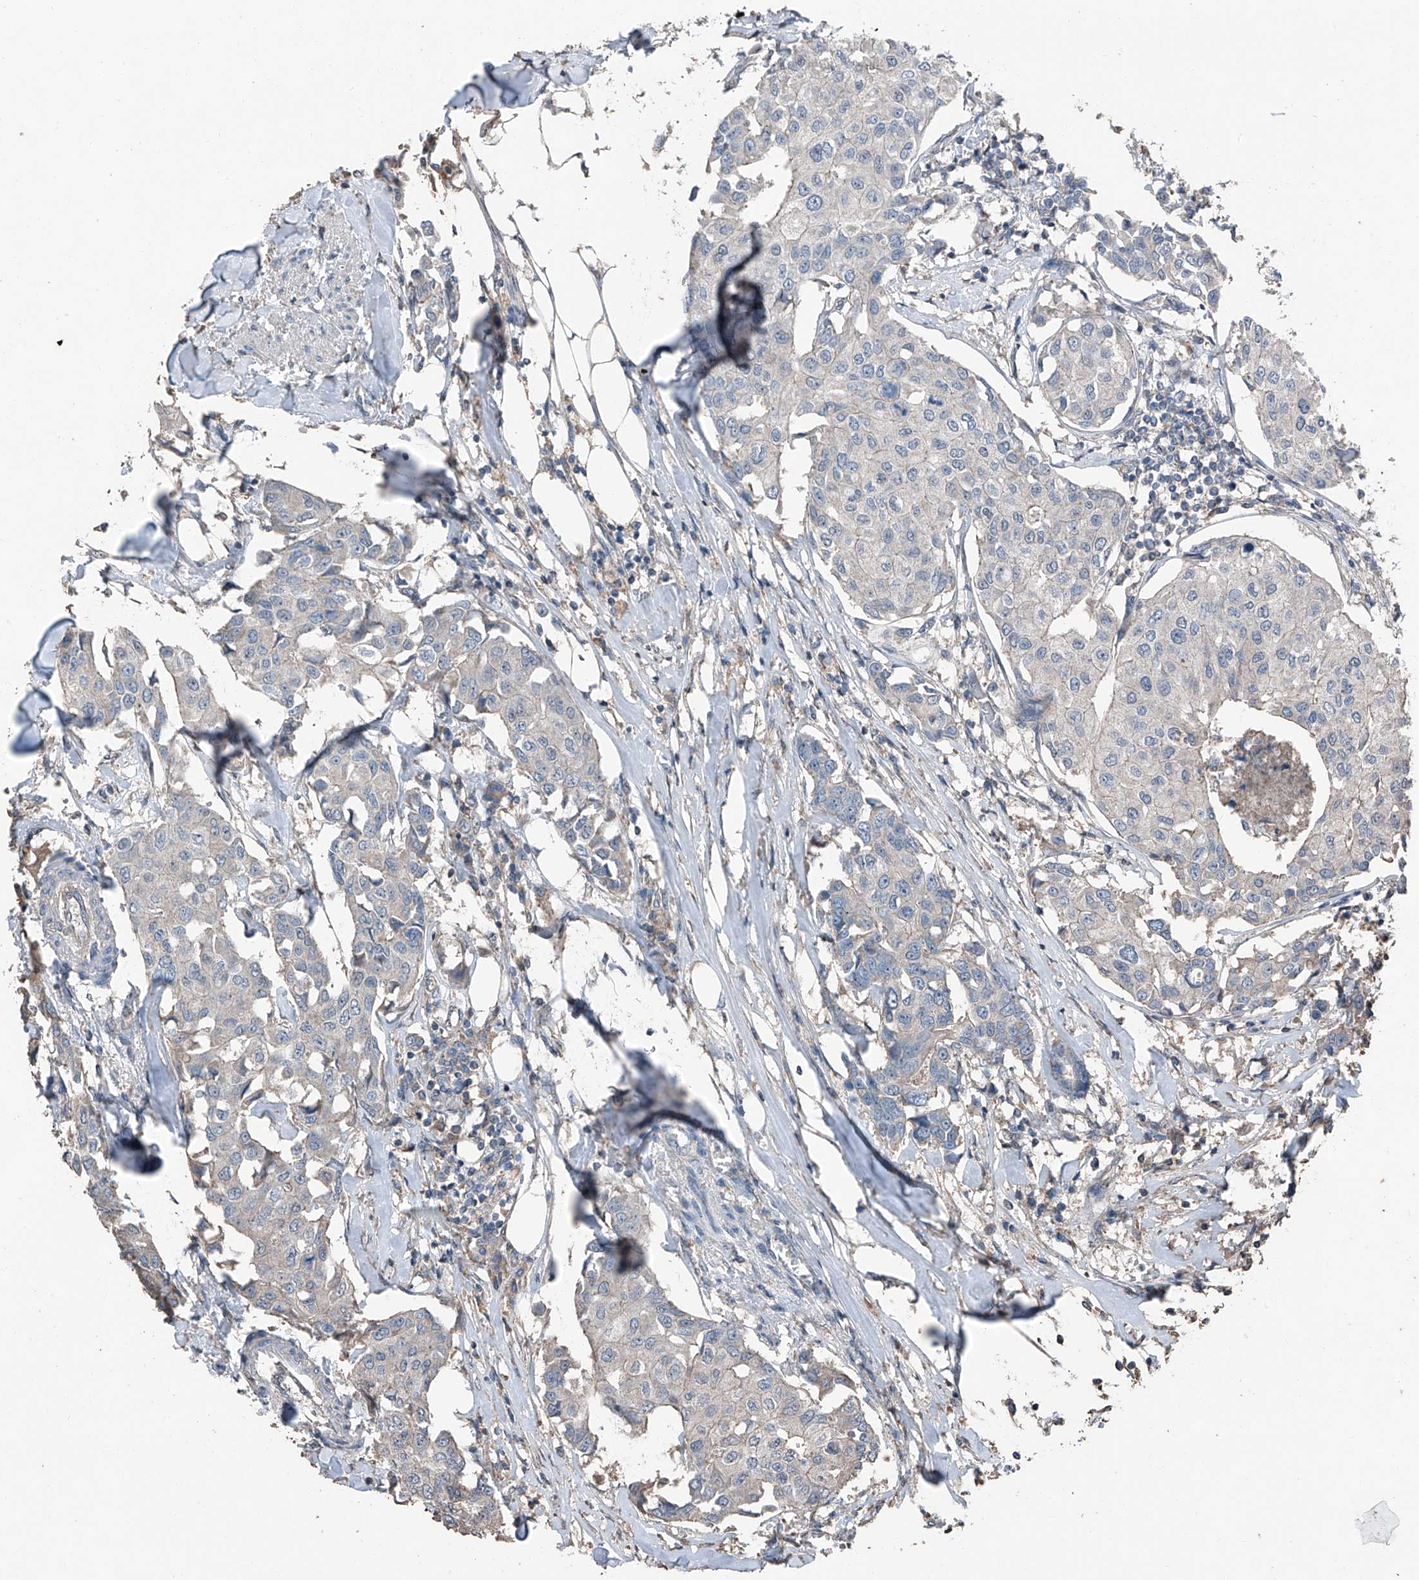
{"staining": {"intensity": "negative", "quantity": "none", "location": "none"}, "tissue": "breast cancer", "cell_type": "Tumor cells", "image_type": "cancer", "snomed": [{"axis": "morphology", "description": "Duct carcinoma"}, {"axis": "topography", "description": "Breast"}], "caption": "Tumor cells are negative for brown protein staining in breast cancer. (DAB (3,3'-diaminobenzidine) immunohistochemistry (IHC), high magnification).", "gene": "MAMLD1", "patient": {"sex": "female", "age": 80}}